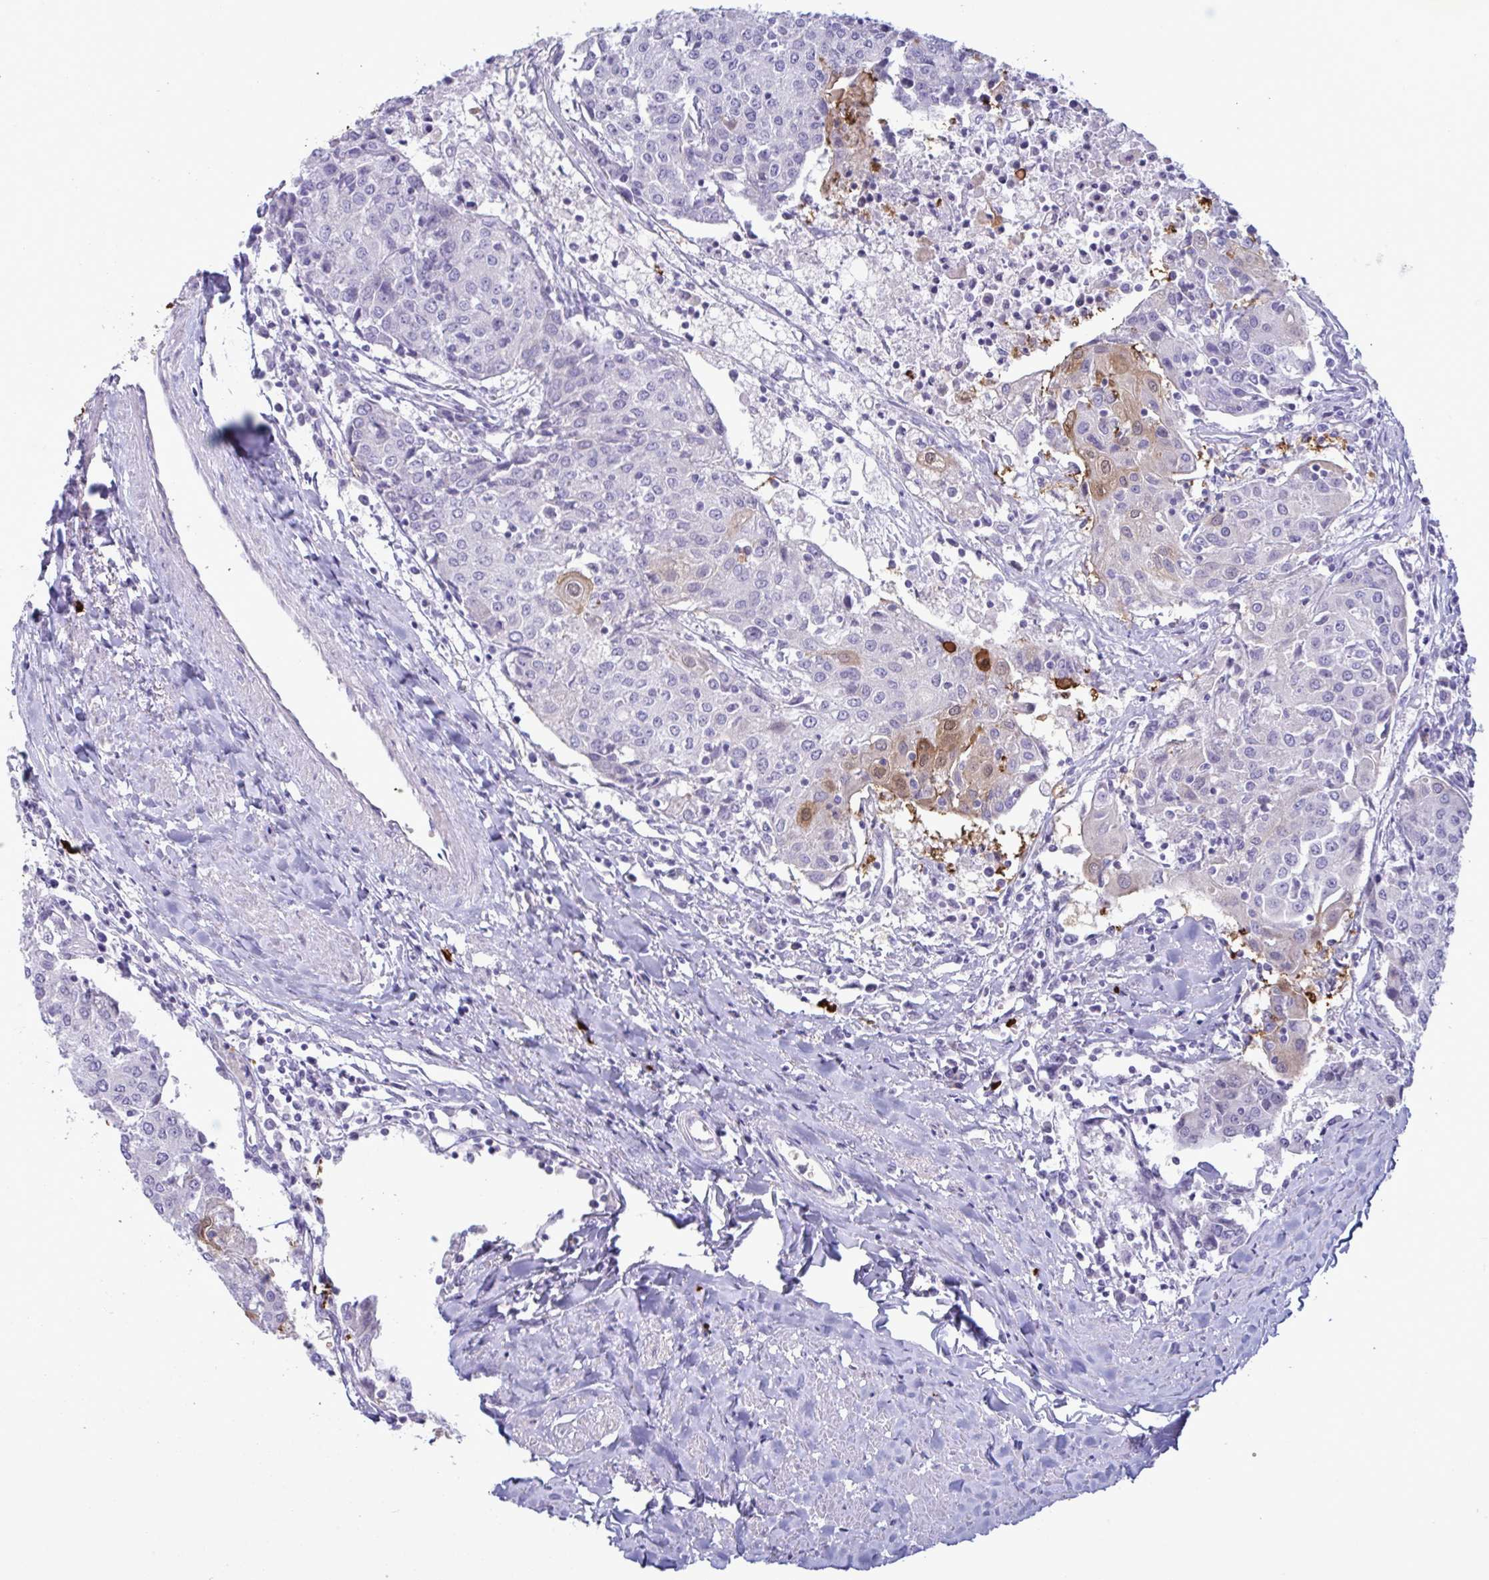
{"staining": {"intensity": "moderate", "quantity": "<25%", "location": "cytoplasmic/membranous,nuclear"}, "tissue": "urothelial cancer", "cell_type": "Tumor cells", "image_type": "cancer", "snomed": [{"axis": "morphology", "description": "Urothelial carcinoma, High grade"}, {"axis": "topography", "description": "Urinary bladder"}], "caption": "Moderate cytoplasmic/membranous and nuclear positivity is seen in approximately <25% of tumor cells in urothelial cancer.", "gene": "ZNF684", "patient": {"sex": "female", "age": 85}}